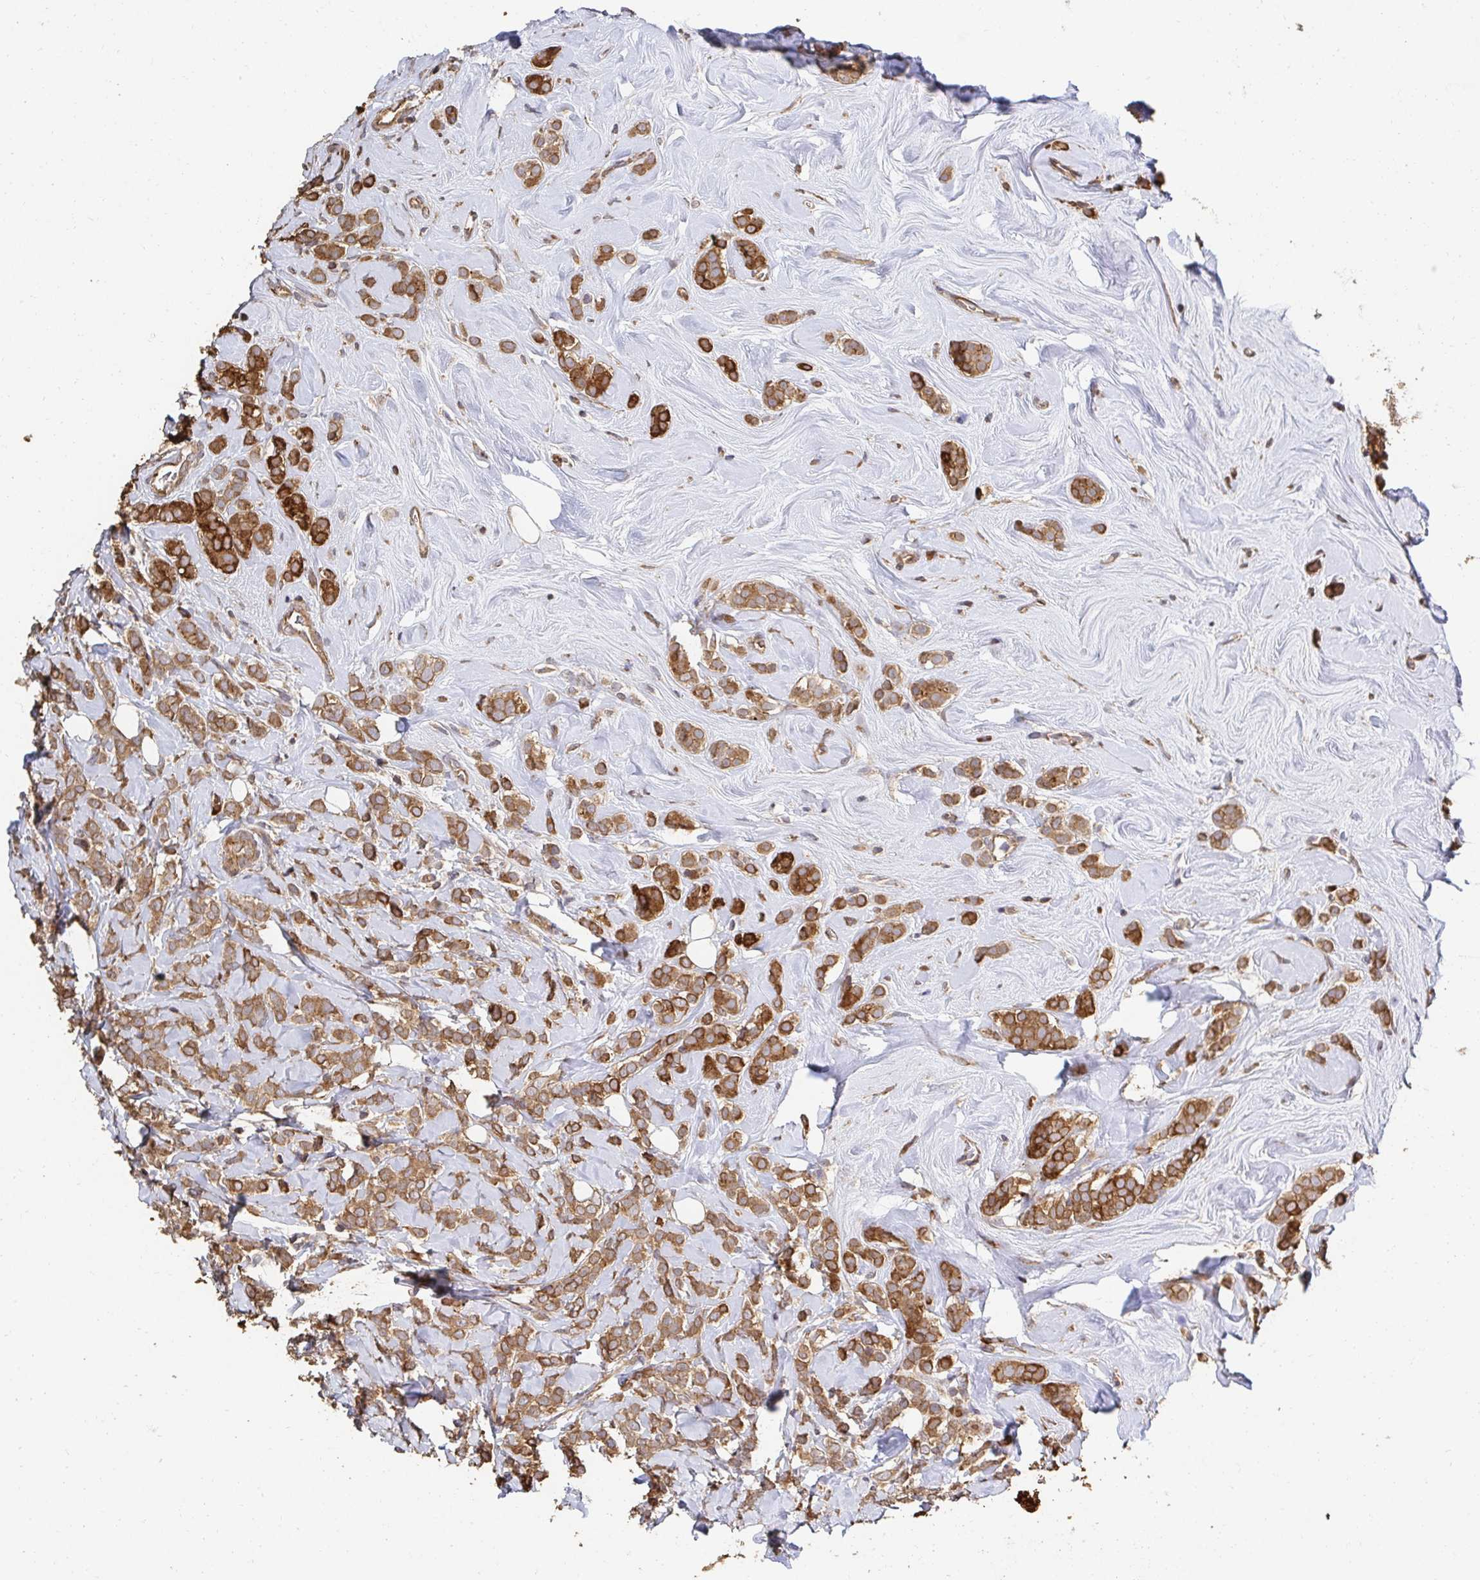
{"staining": {"intensity": "moderate", "quantity": ">75%", "location": "cytoplasmic/membranous"}, "tissue": "breast cancer", "cell_type": "Tumor cells", "image_type": "cancer", "snomed": [{"axis": "morphology", "description": "Lobular carcinoma"}, {"axis": "topography", "description": "Breast"}], "caption": "Protein positivity by immunohistochemistry (IHC) demonstrates moderate cytoplasmic/membranous positivity in about >75% of tumor cells in breast cancer (lobular carcinoma). The staining is performed using DAB (3,3'-diaminobenzidine) brown chromogen to label protein expression. The nuclei are counter-stained blue using hematoxylin.", "gene": "APBB1", "patient": {"sex": "female", "age": 49}}